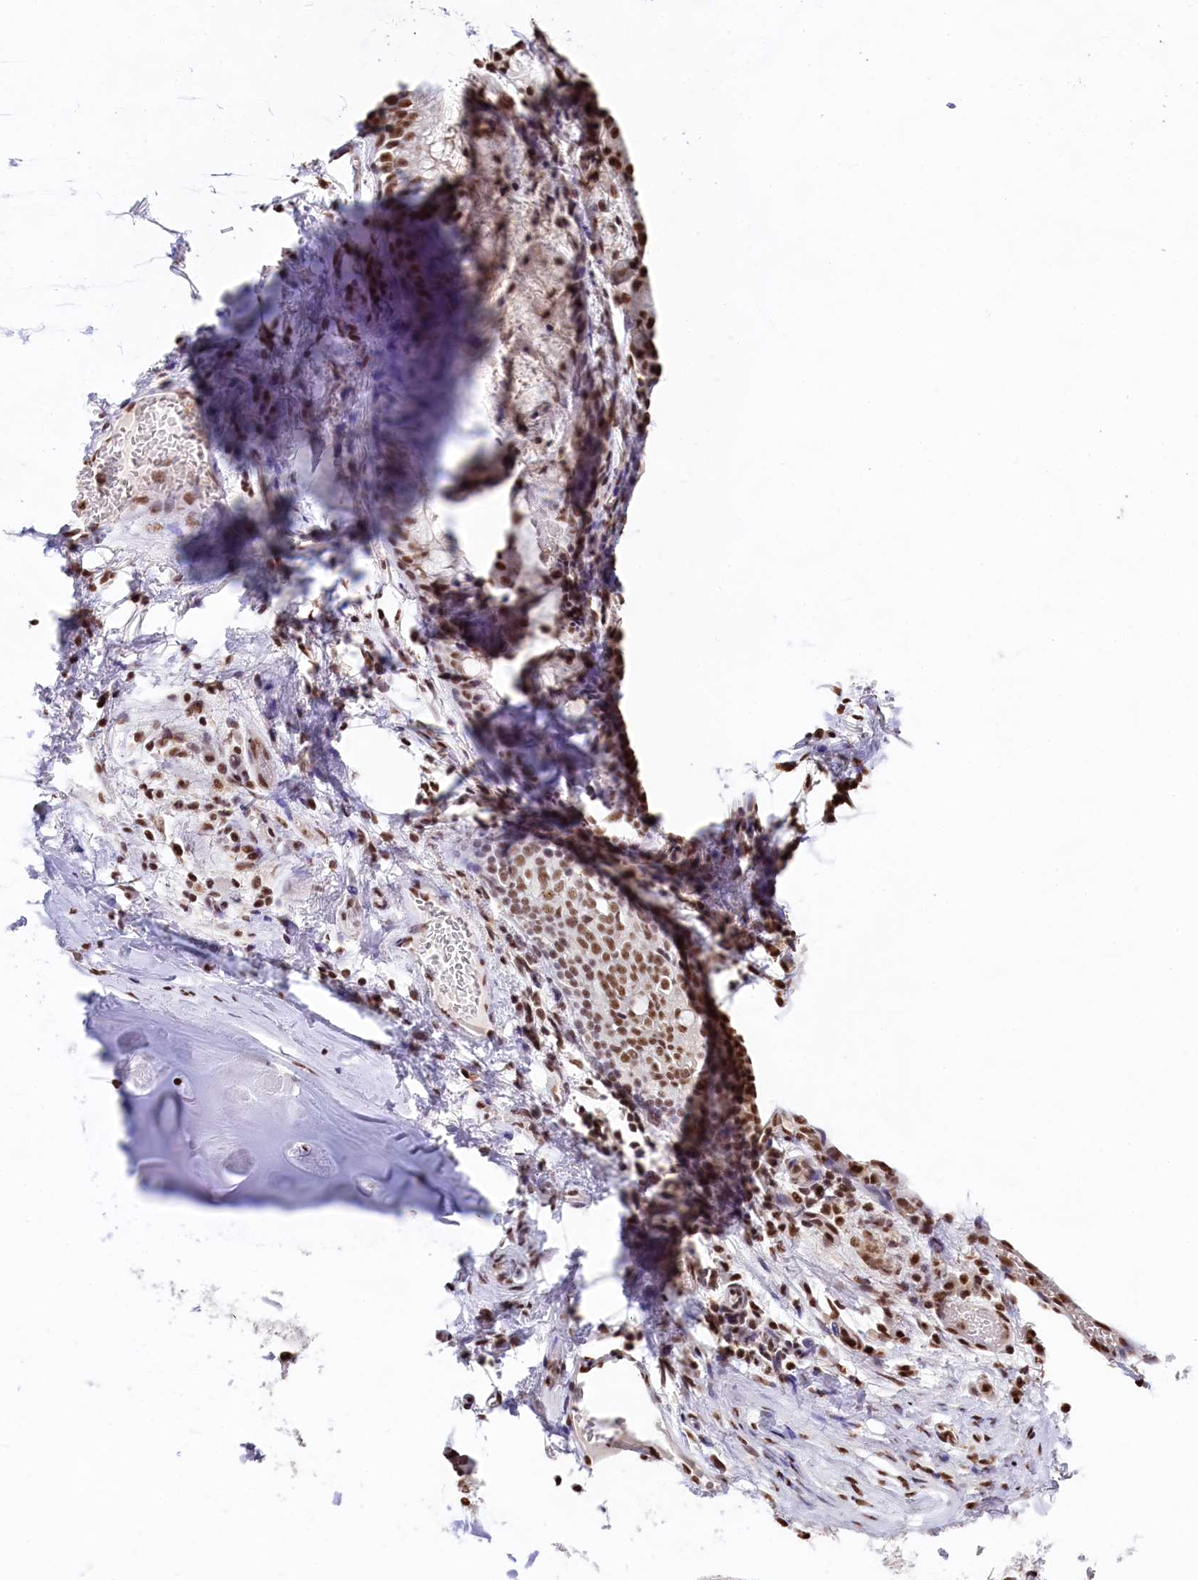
{"staining": {"intensity": "strong", "quantity": ">75%", "location": "nuclear"}, "tissue": "adipose tissue", "cell_type": "Adipocytes", "image_type": "normal", "snomed": [{"axis": "morphology", "description": "Normal tissue, NOS"}, {"axis": "topography", "description": "Lymph node"}, {"axis": "topography", "description": "Cartilage tissue"}, {"axis": "topography", "description": "Bronchus"}], "caption": "Adipocytes display high levels of strong nuclear expression in about >75% of cells in benign adipose tissue. The protein of interest is shown in brown color, while the nuclei are stained blue.", "gene": "SNRPD2", "patient": {"sex": "male", "age": 63}}